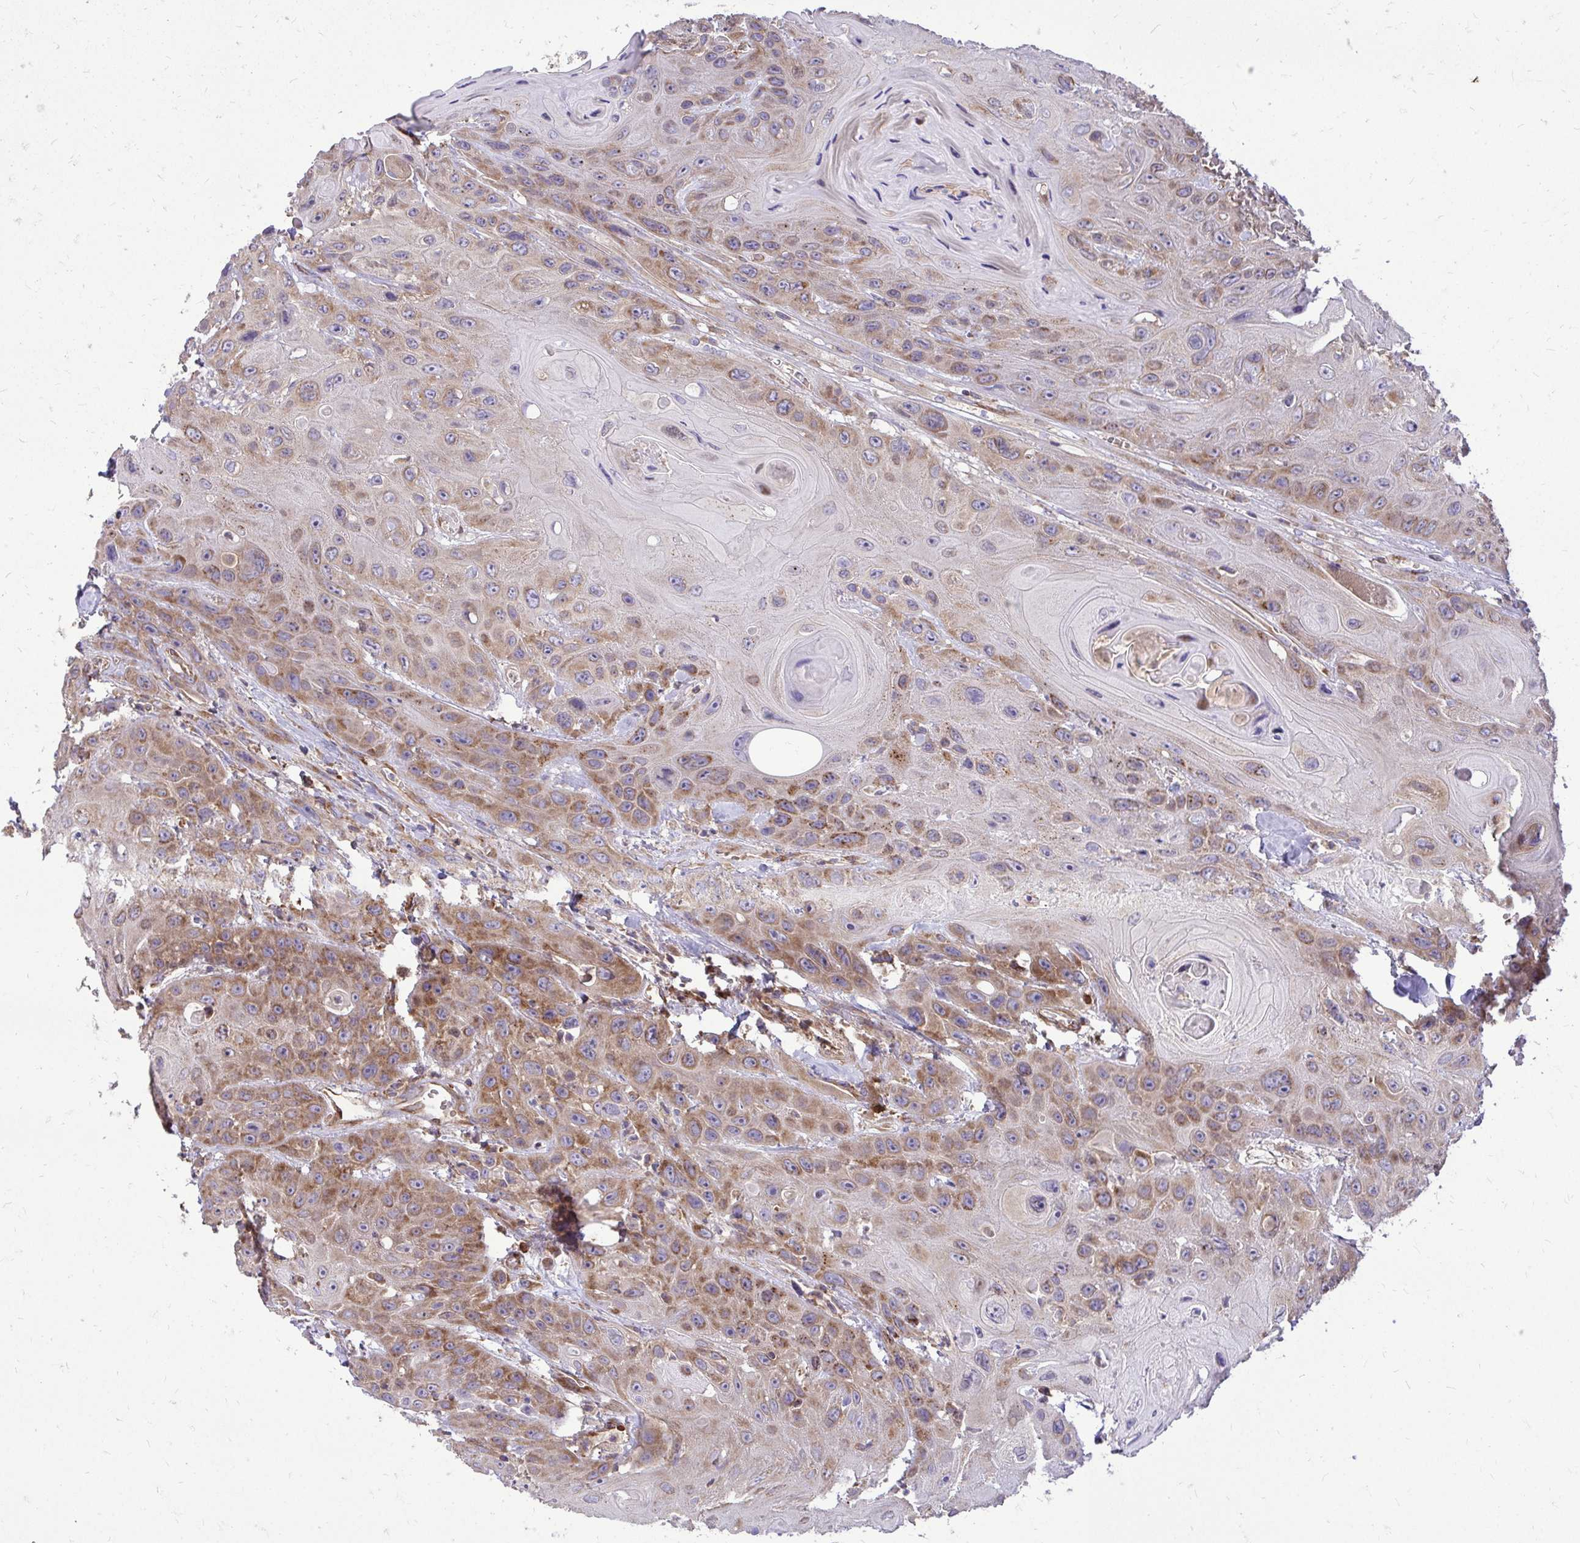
{"staining": {"intensity": "moderate", "quantity": "25%-75%", "location": "cytoplasmic/membranous"}, "tissue": "head and neck cancer", "cell_type": "Tumor cells", "image_type": "cancer", "snomed": [{"axis": "morphology", "description": "Squamous cell carcinoma, NOS"}, {"axis": "topography", "description": "Head-Neck"}], "caption": "Approximately 25%-75% of tumor cells in head and neck squamous cell carcinoma exhibit moderate cytoplasmic/membranous protein expression as visualized by brown immunohistochemical staining.", "gene": "FMR1", "patient": {"sex": "female", "age": 59}}